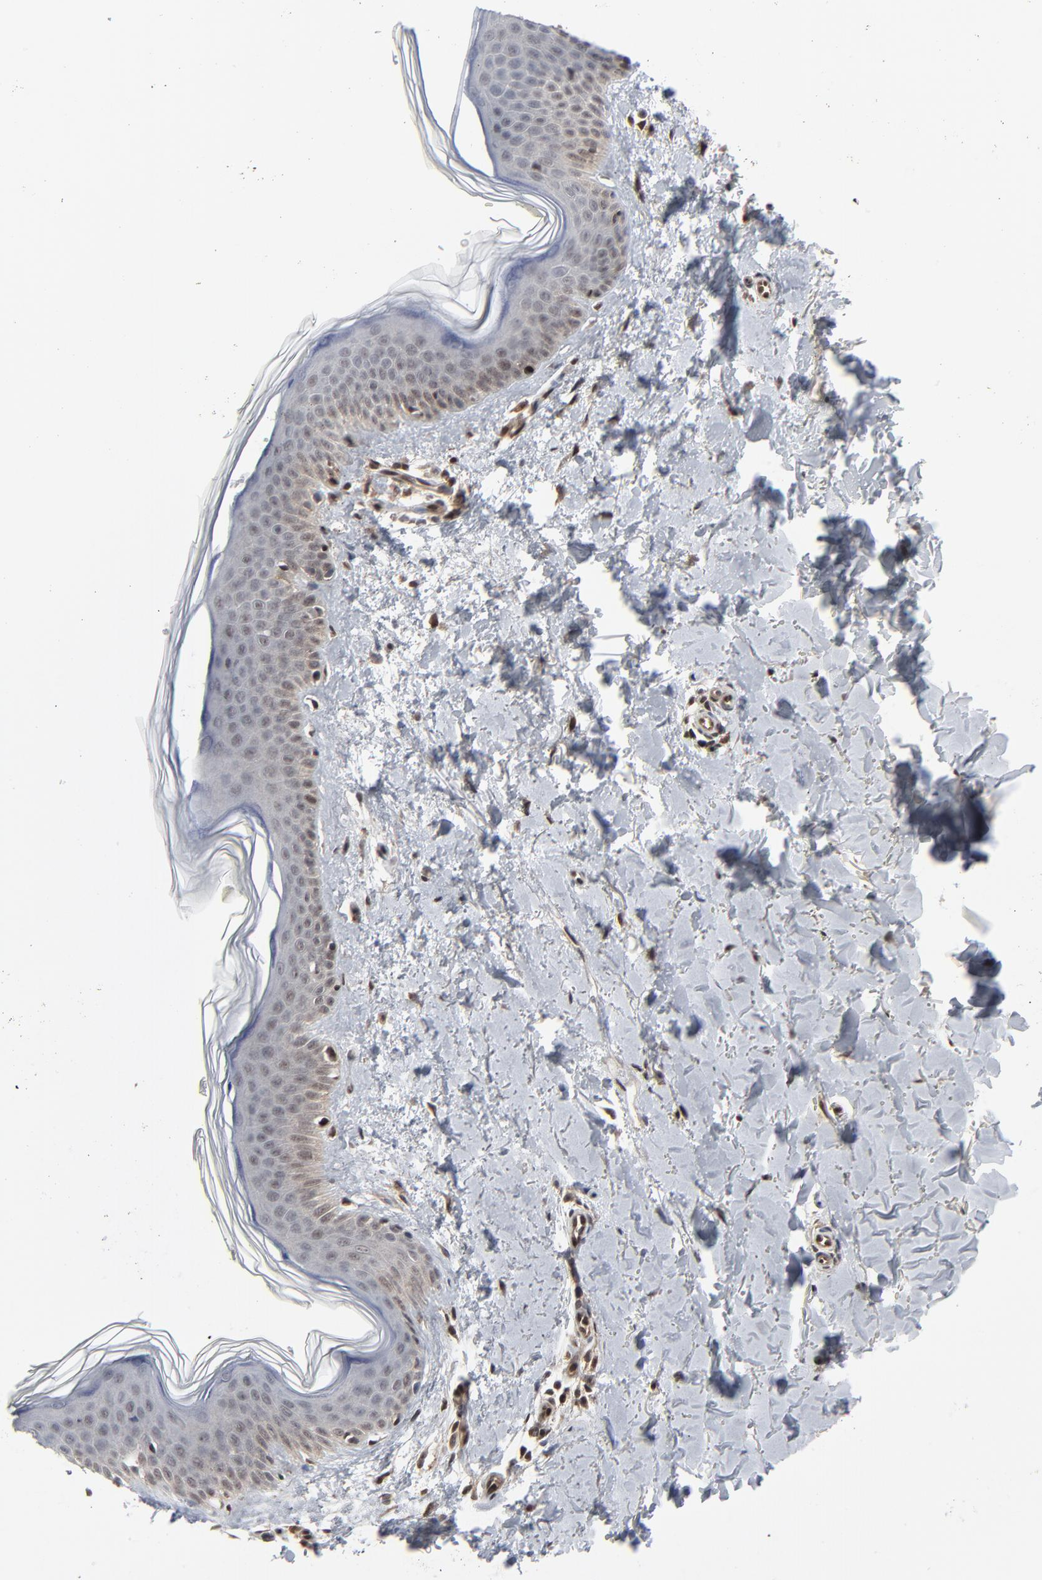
{"staining": {"intensity": "moderate", "quantity": ">75%", "location": "cytoplasmic/membranous,nuclear"}, "tissue": "skin", "cell_type": "Fibroblasts", "image_type": "normal", "snomed": [{"axis": "morphology", "description": "Normal tissue, NOS"}, {"axis": "topography", "description": "Skin"}], "caption": "Approximately >75% of fibroblasts in normal skin show moderate cytoplasmic/membranous,nuclear protein staining as visualized by brown immunohistochemical staining.", "gene": "AKT1", "patient": {"sex": "female", "age": 56}}